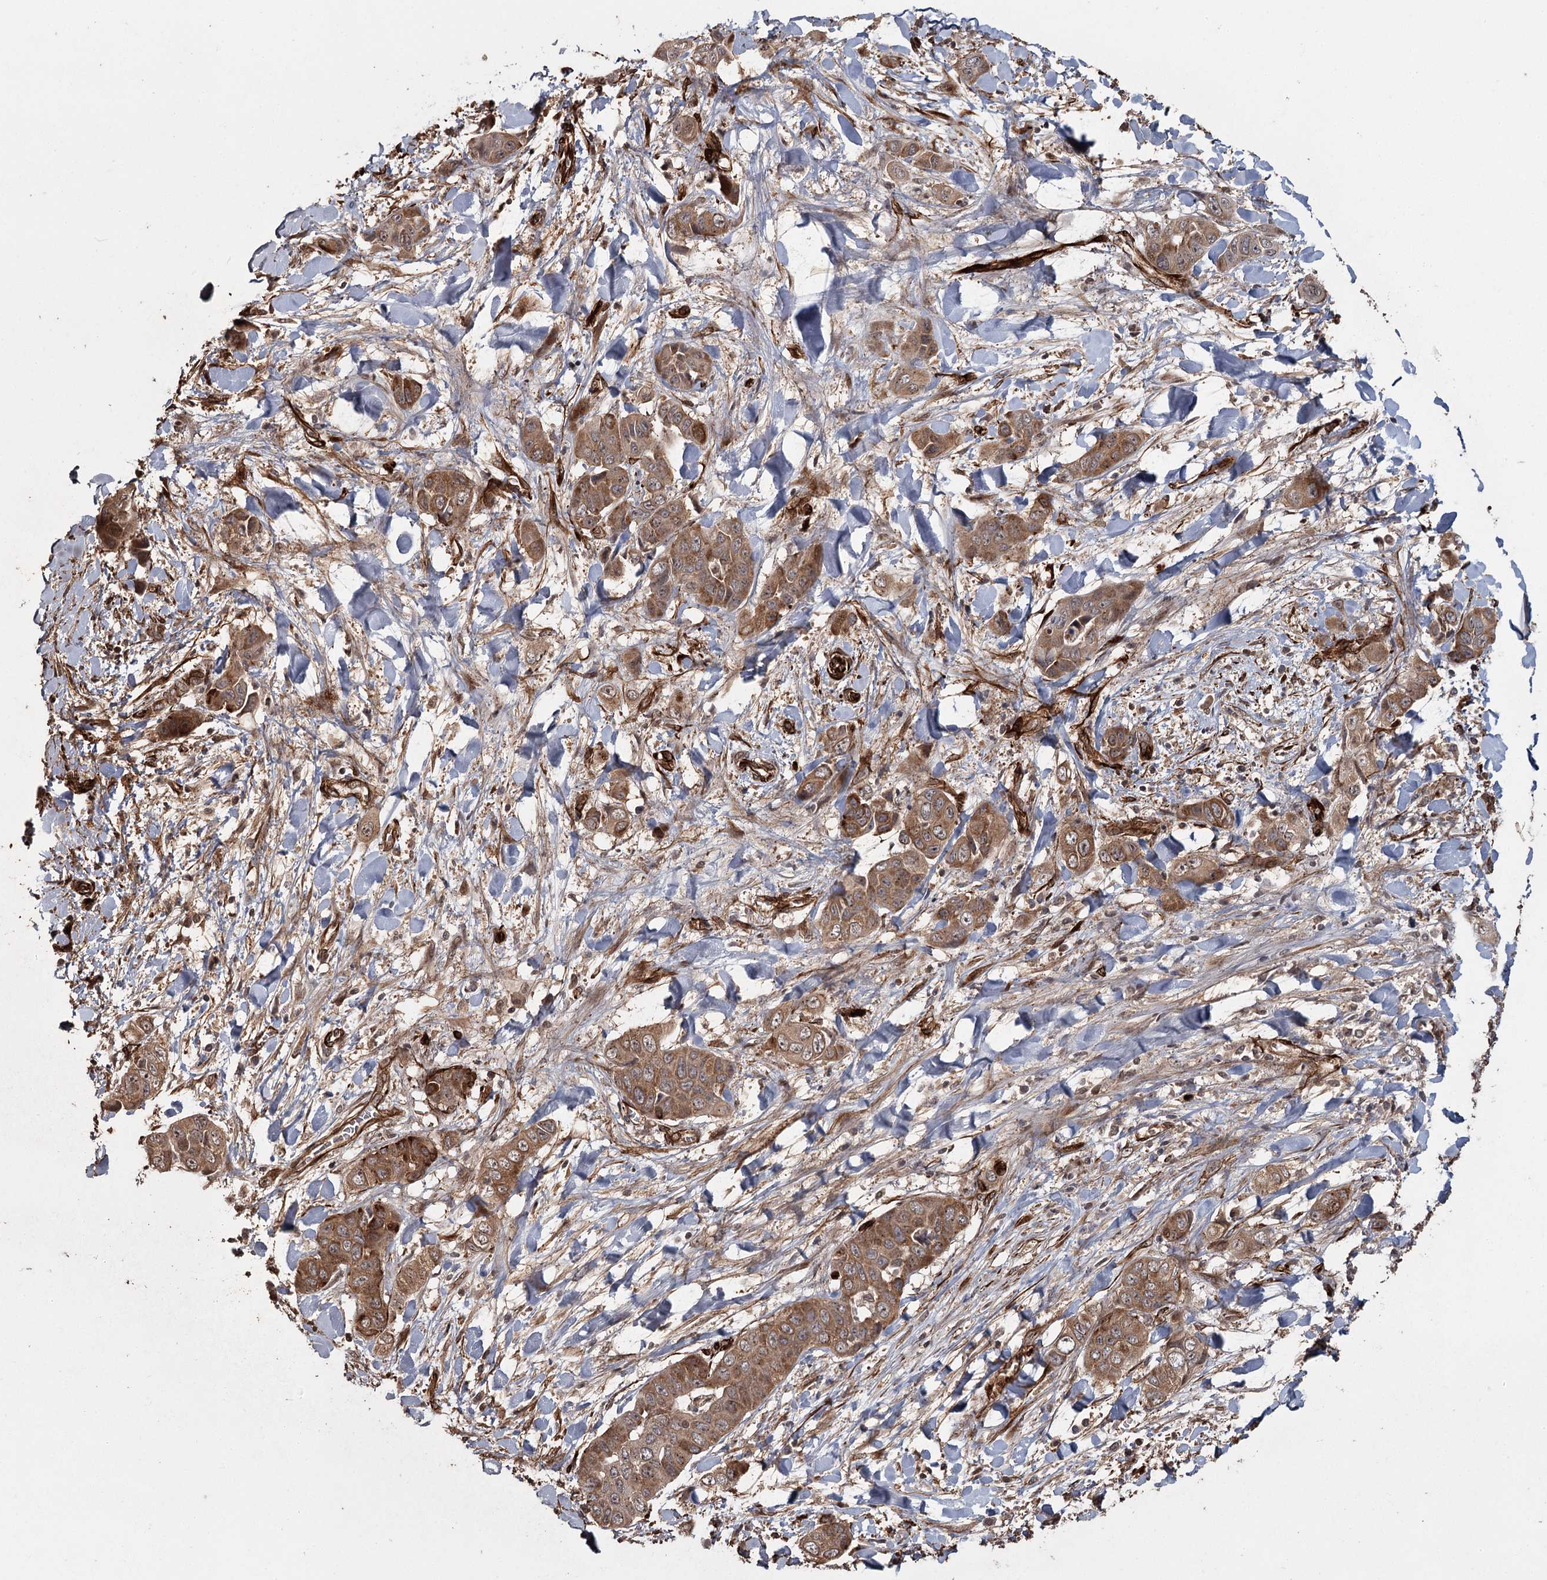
{"staining": {"intensity": "moderate", "quantity": ">75%", "location": "cytoplasmic/membranous"}, "tissue": "liver cancer", "cell_type": "Tumor cells", "image_type": "cancer", "snomed": [{"axis": "morphology", "description": "Cholangiocarcinoma"}, {"axis": "topography", "description": "Liver"}], "caption": "DAB immunohistochemical staining of liver cancer (cholangiocarcinoma) reveals moderate cytoplasmic/membranous protein expression in approximately >75% of tumor cells. (Stains: DAB (3,3'-diaminobenzidine) in brown, nuclei in blue, Microscopy: brightfield microscopy at high magnification).", "gene": "RPAP3", "patient": {"sex": "female", "age": 52}}